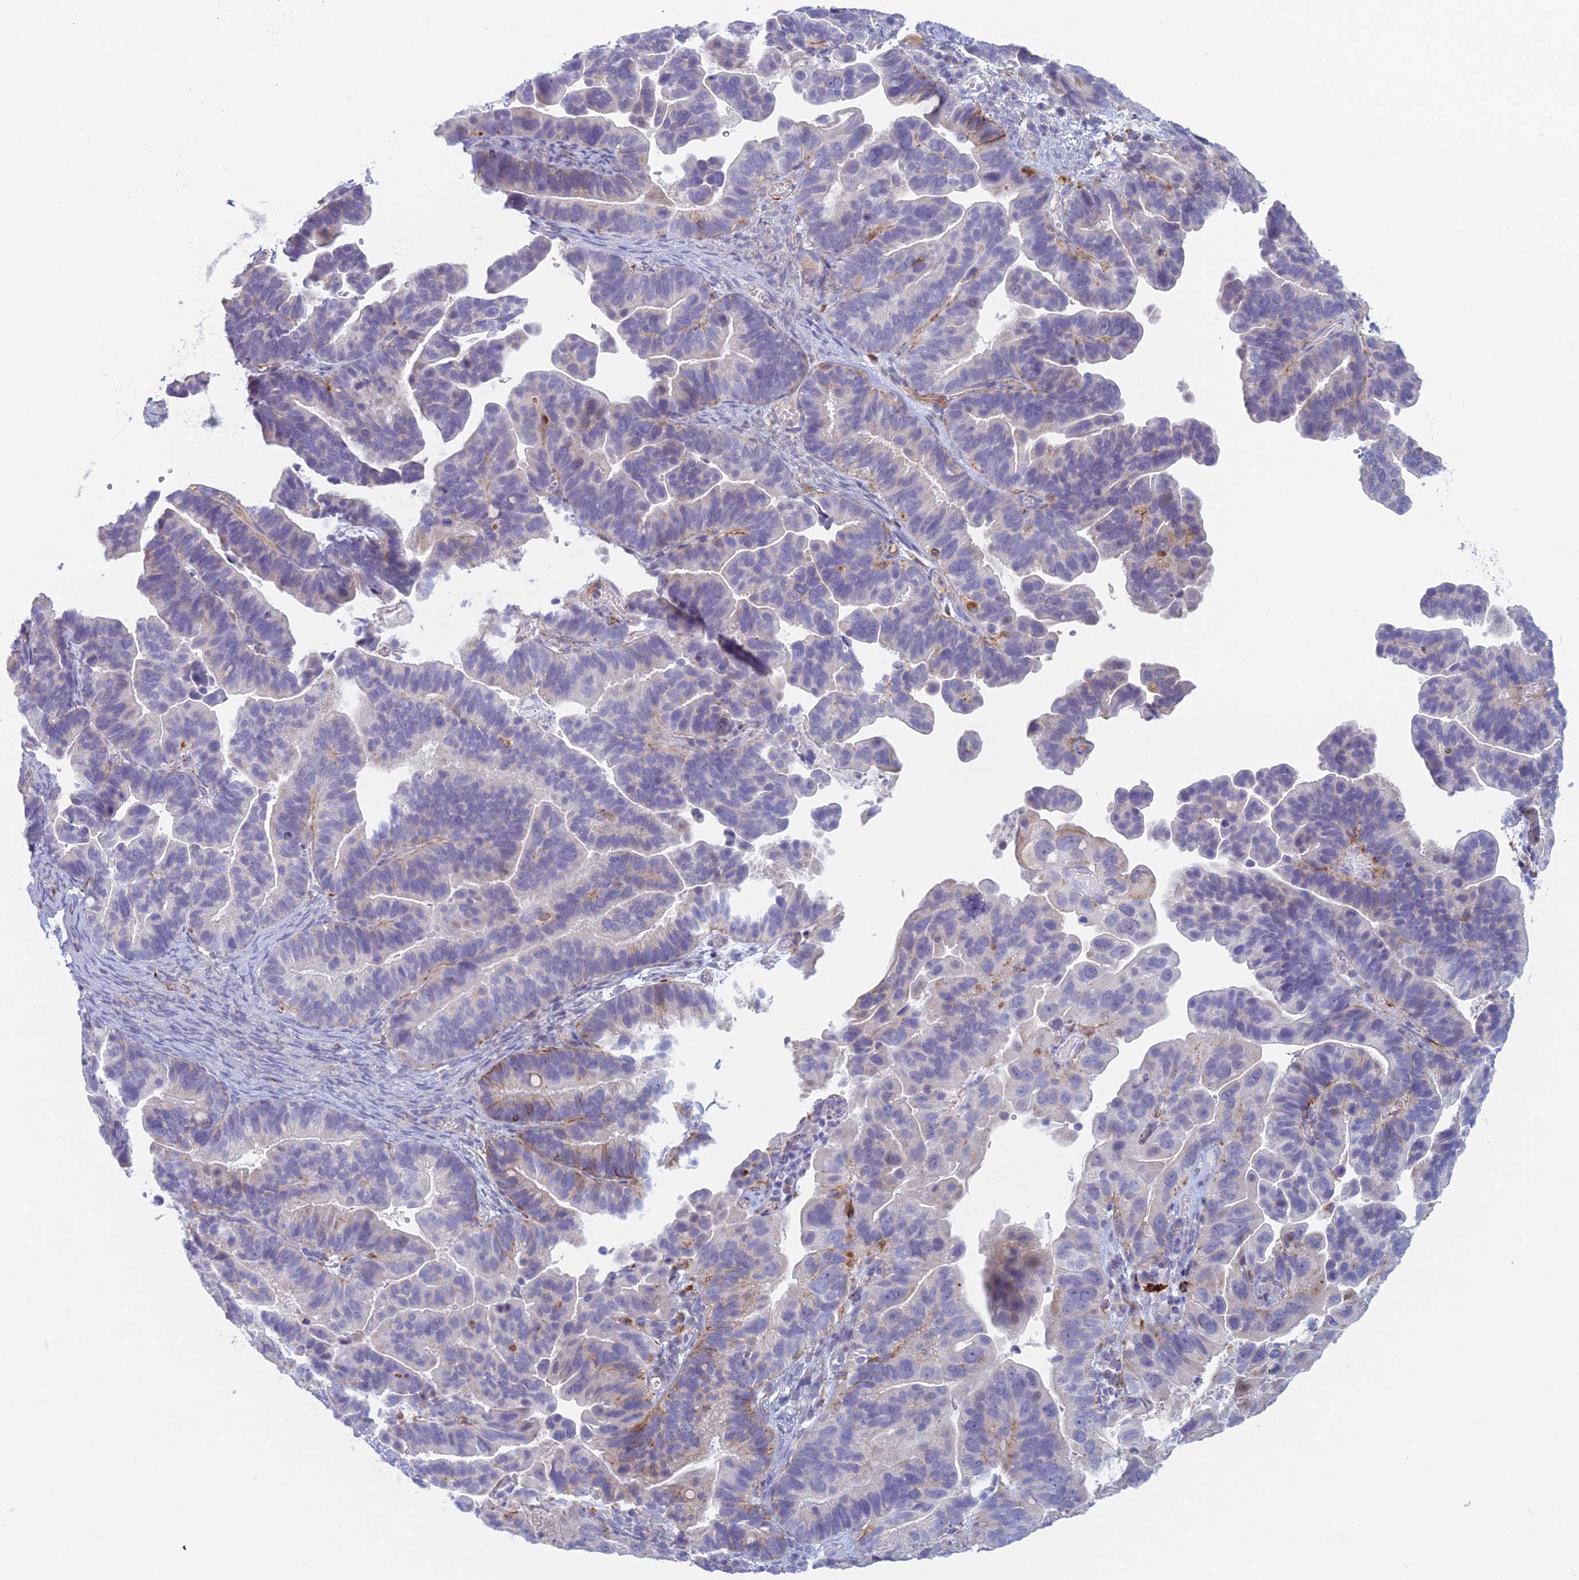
{"staining": {"intensity": "weak", "quantity": "<25%", "location": "cytoplasmic/membranous"}, "tissue": "ovarian cancer", "cell_type": "Tumor cells", "image_type": "cancer", "snomed": [{"axis": "morphology", "description": "Cystadenocarcinoma, serous, NOS"}, {"axis": "topography", "description": "Ovary"}], "caption": "Ovarian cancer stained for a protein using IHC exhibits no positivity tumor cells.", "gene": "FERD3L", "patient": {"sex": "female", "age": 56}}